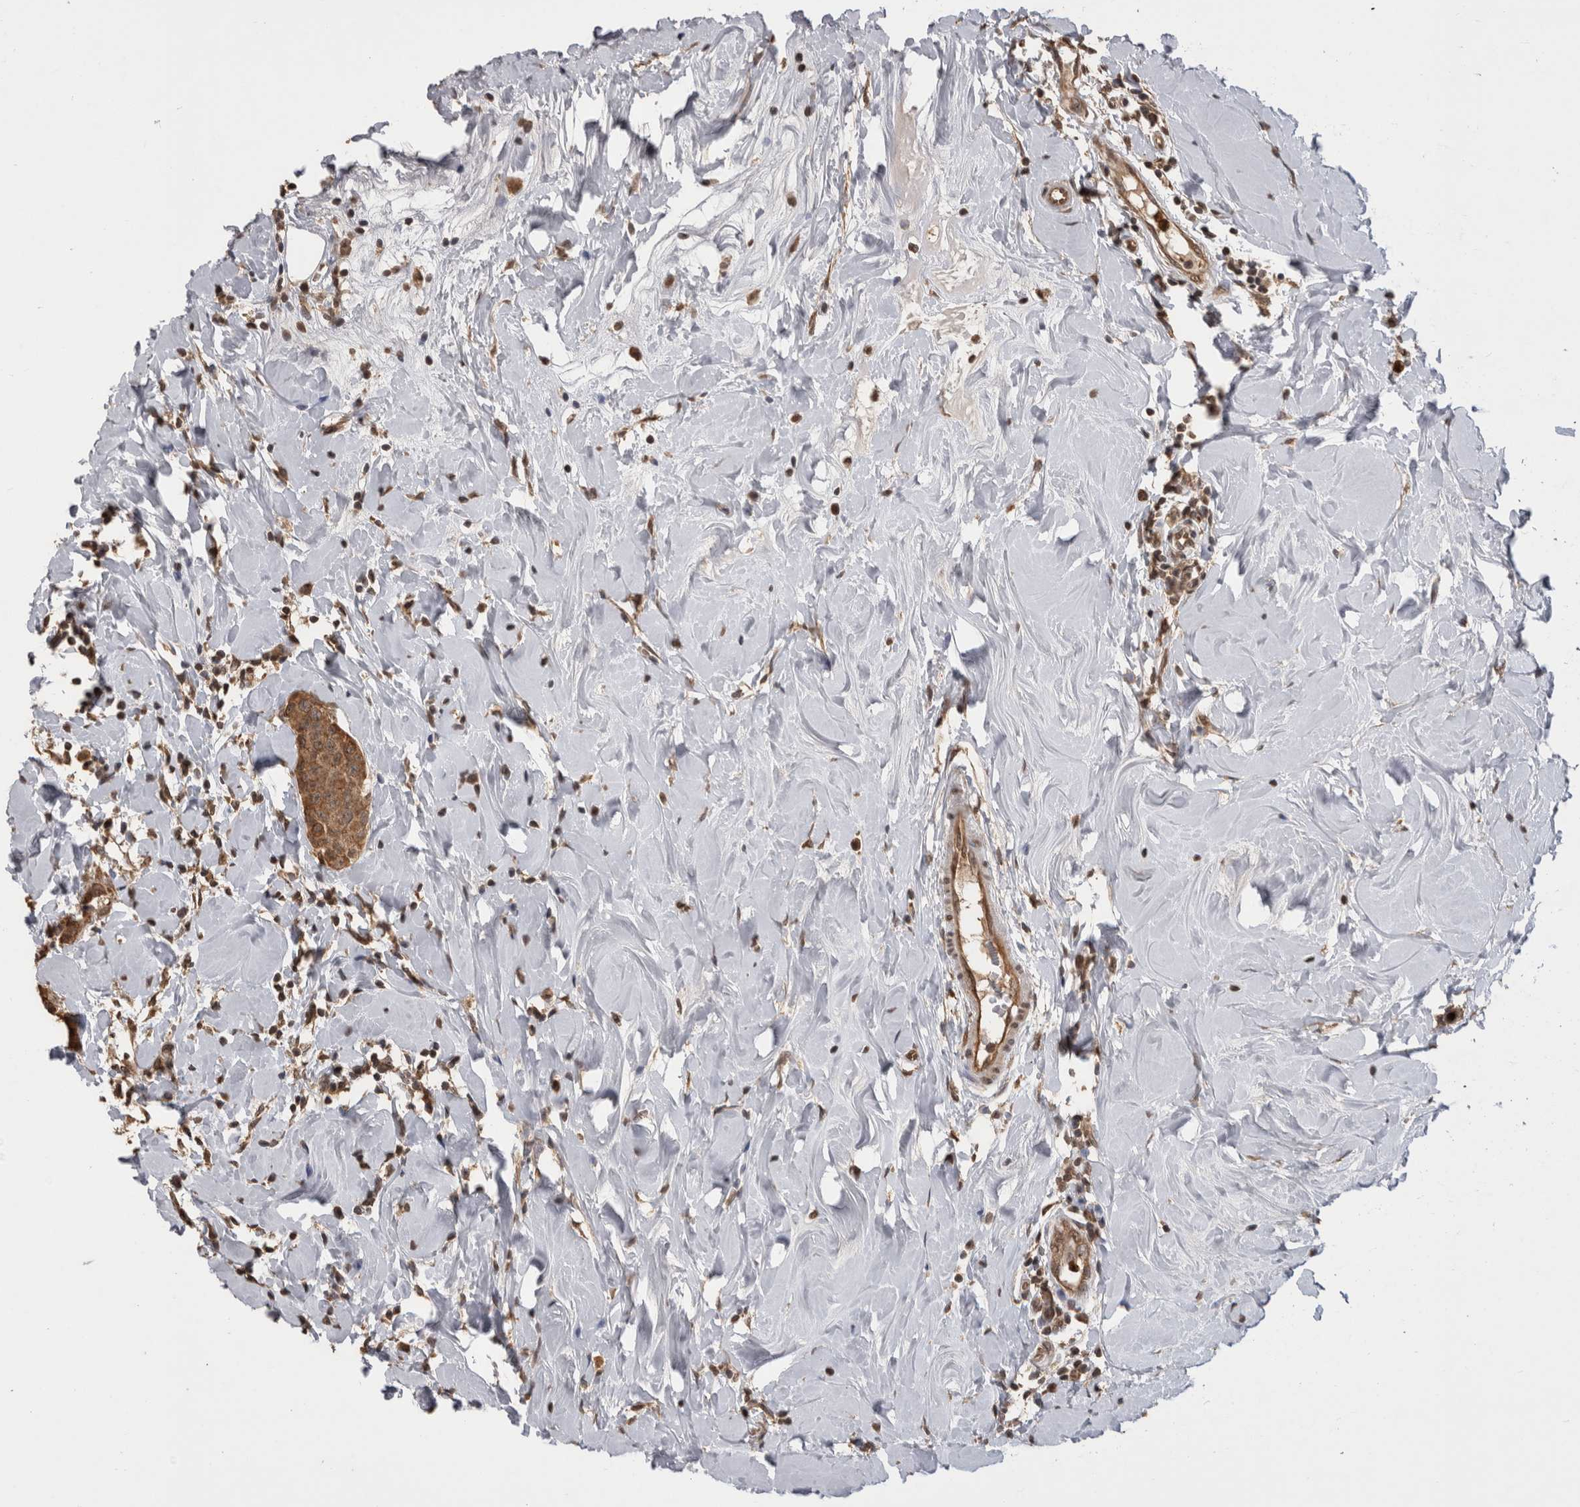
{"staining": {"intensity": "moderate", "quantity": ">75%", "location": "cytoplasmic/membranous"}, "tissue": "breast cancer", "cell_type": "Tumor cells", "image_type": "cancer", "snomed": [{"axis": "morphology", "description": "Normal tissue, NOS"}, {"axis": "morphology", "description": "Duct carcinoma"}, {"axis": "topography", "description": "Breast"}], "caption": "IHC histopathology image of human breast cancer (intraductal carcinoma) stained for a protein (brown), which exhibits medium levels of moderate cytoplasmic/membranous expression in about >75% of tumor cells.", "gene": "PAK4", "patient": {"sex": "female", "age": 40}}